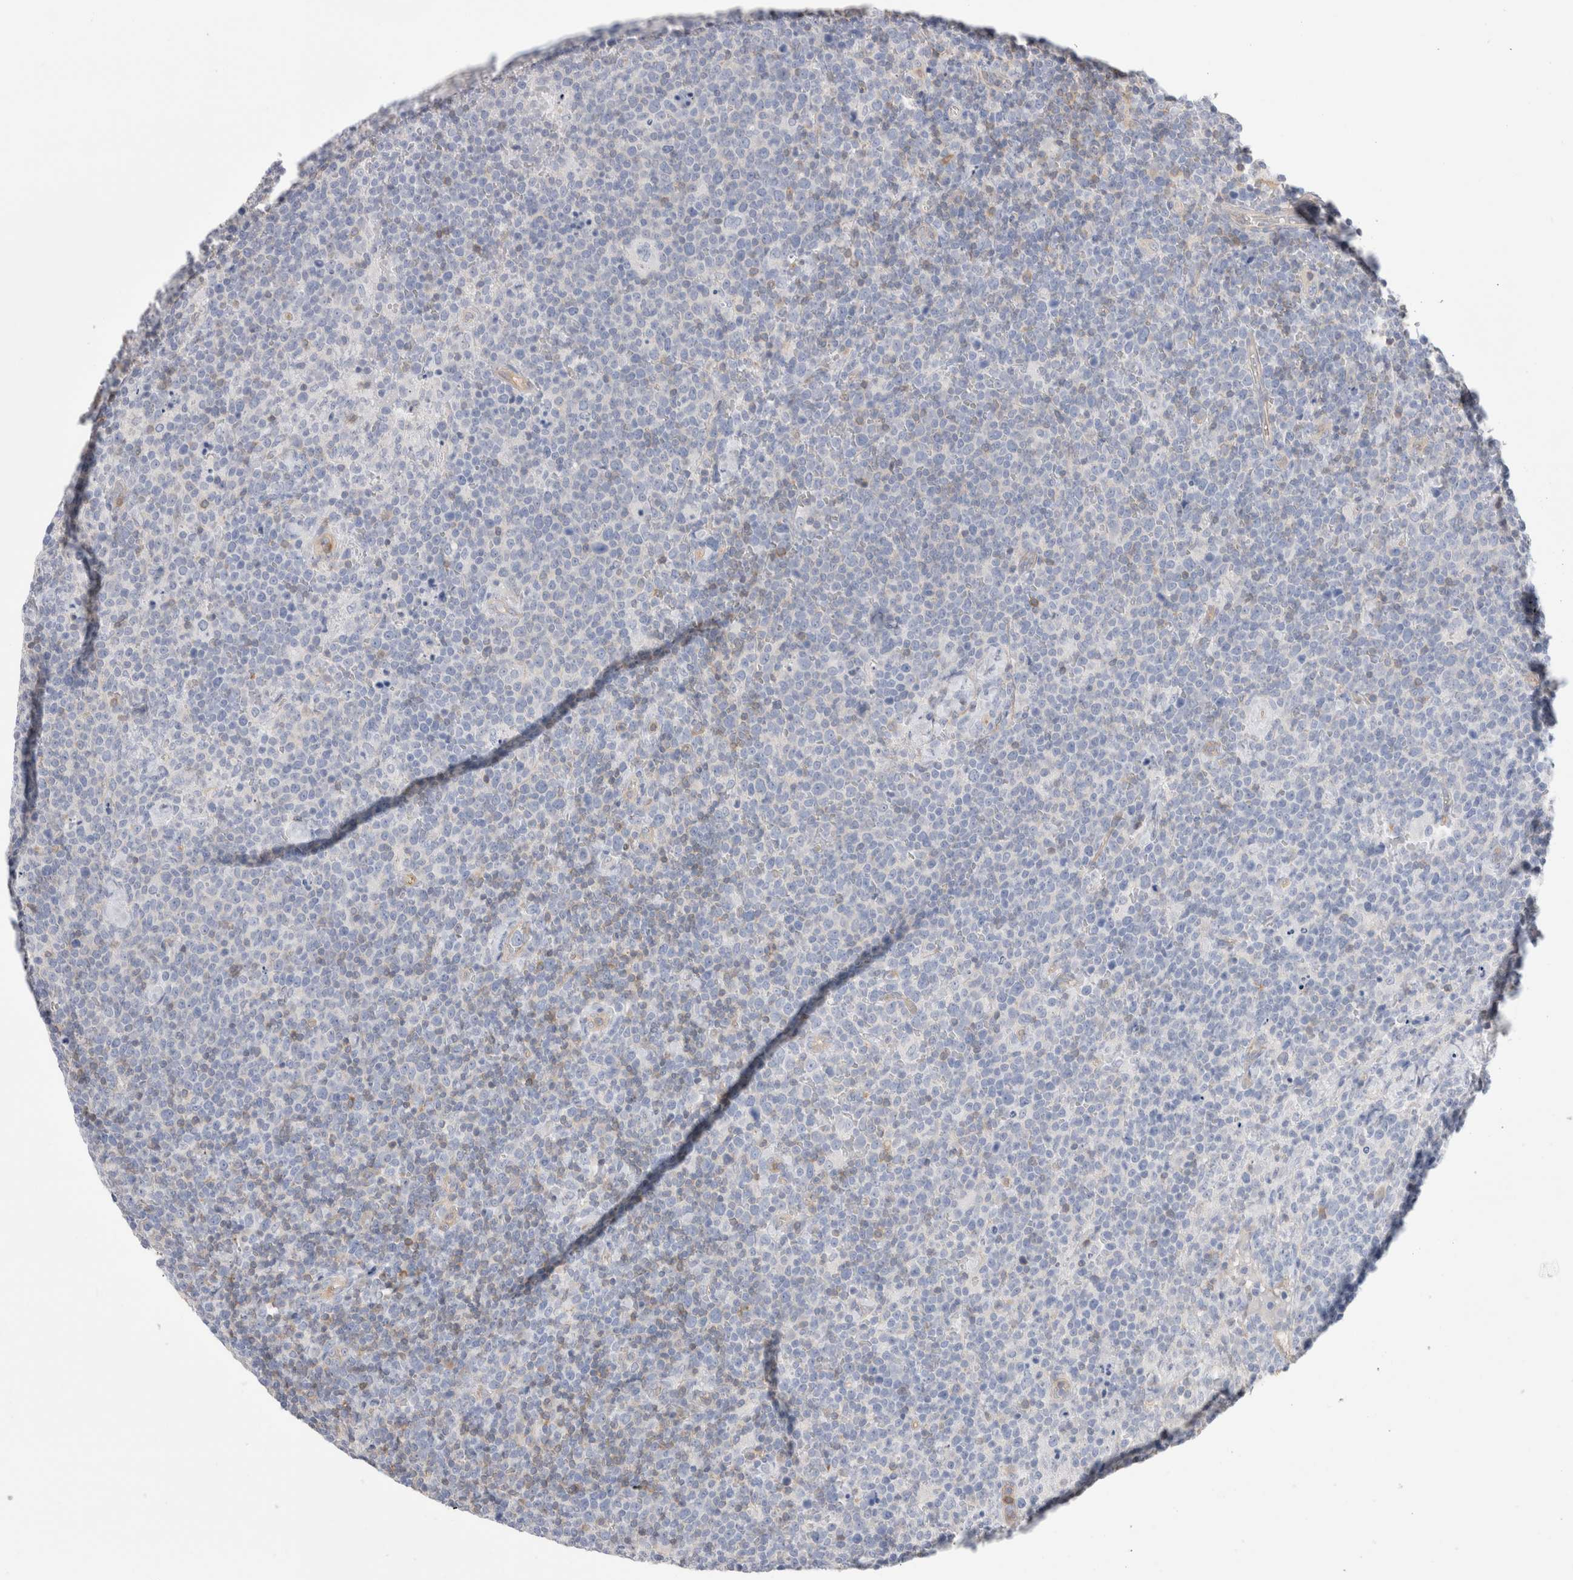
{"staining": {"intensity": "weak", "quantity": "<25%", "location": "cytoplasmic/membranous"}, "tissue": "lymphoma", "cell_type": "Tumor cells", "image_type": "cancer", "snomed": [{"axis": "morphology", "description": "Malignant lymphoma, non-Hodgkin's type, High grade"}, {"axis": "topography", "description": "Lymph node"}], "caption": "Micrograph shows no significant protein expression in tumor cells of malignant lymphoma, non-Hodgkin's type (high-grade). (DAB (3,3'-diaminobenzidine) immunohistochemistry, high magnification).", "gene": "CAPN2", "patient": {"sex": "male", "age": 61}}